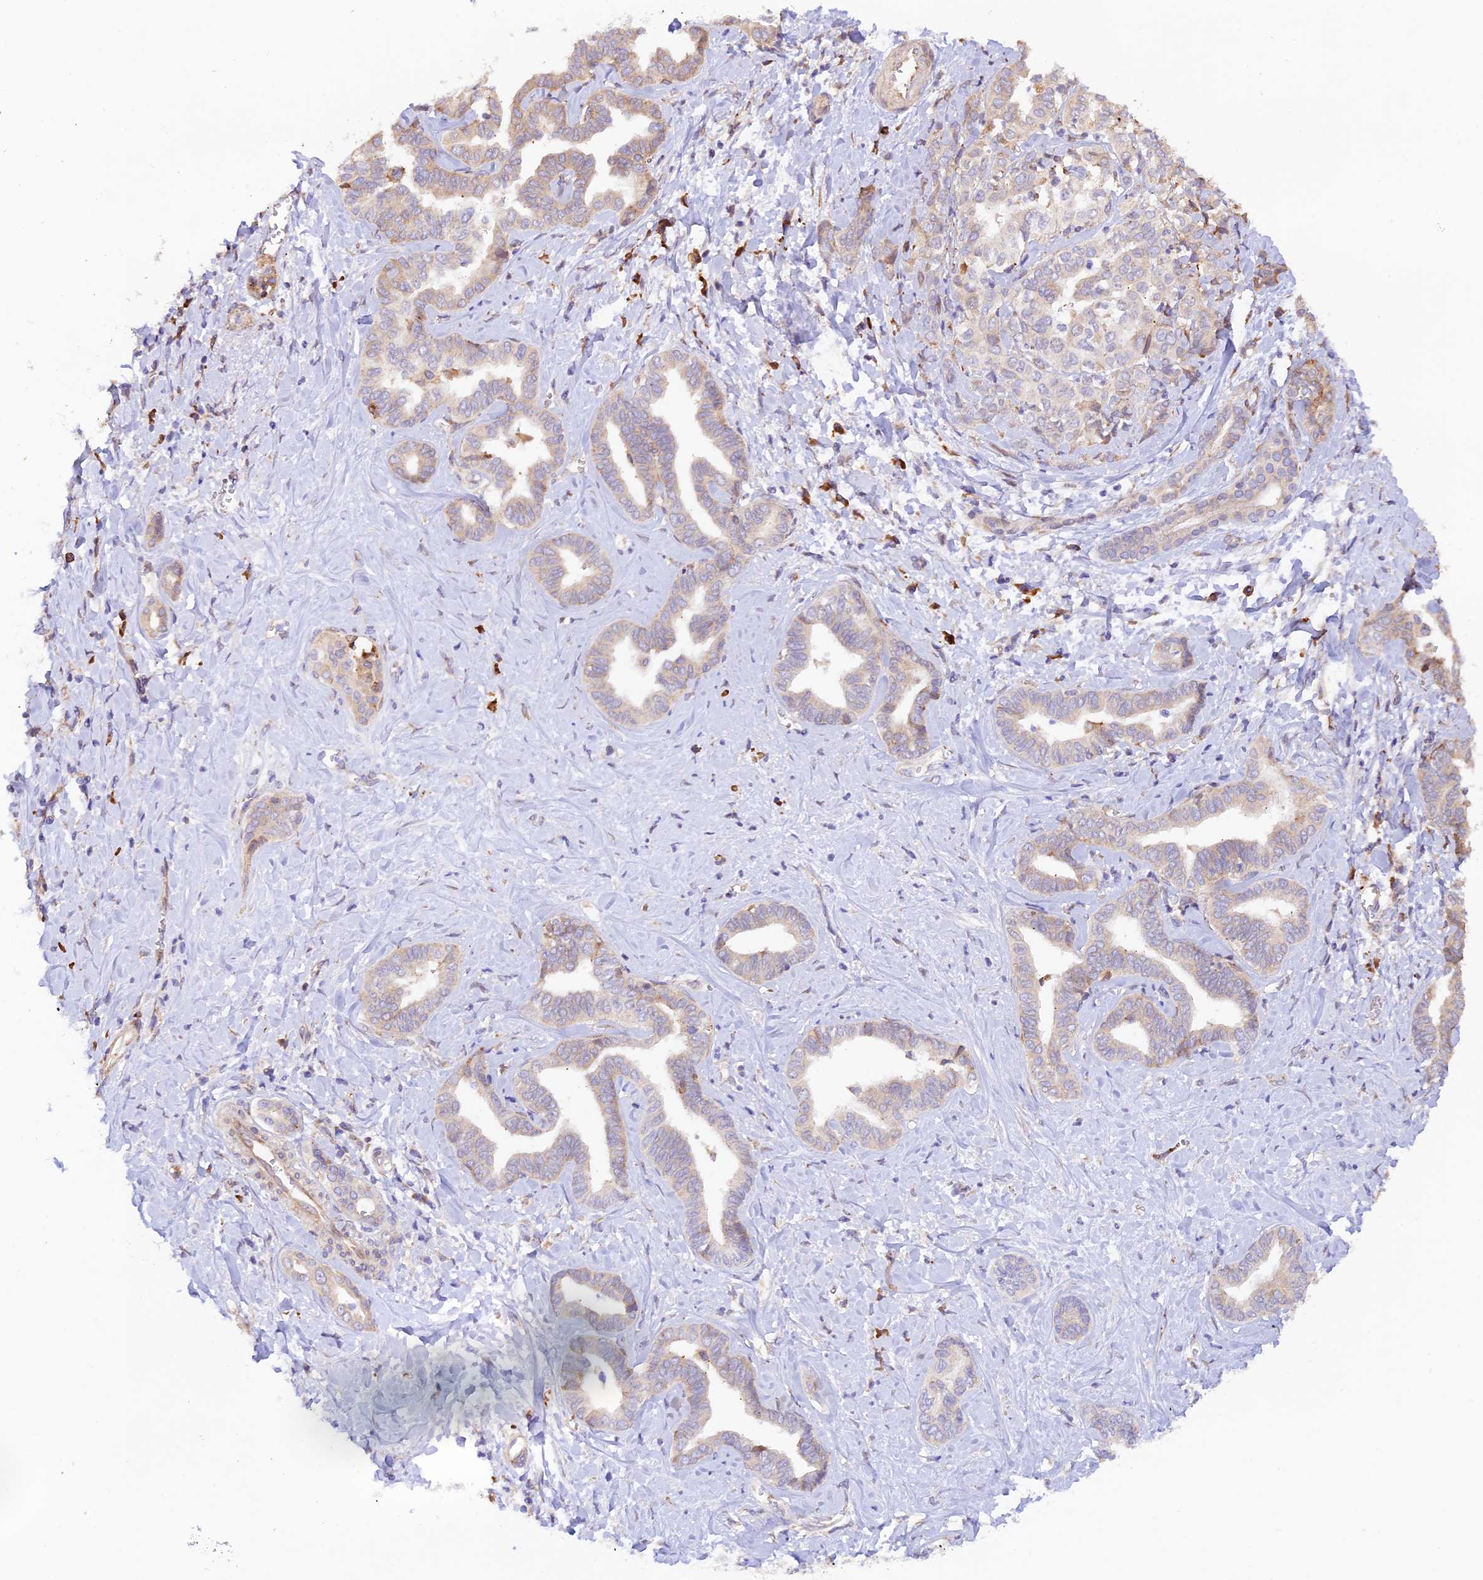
{"staining": {"intensity": "weak", "quantity": "<25%", "location": "cytoplasmic/membranous"}, "tissue": "liver cancer", "cell_type": "Tumor cells", "image_type": "cancer", "snomed": [{"axis": "morphology", "description": "Cholangiocarcinoma"}, {"axis": "topography", "description": "Liver"}], "caption": "Immunohistochemistry (IHC) of human liver cancer reveals no expression in tumor cells.", "gene": "RPL5", "patient": {"sex": "female", "age": 77}}